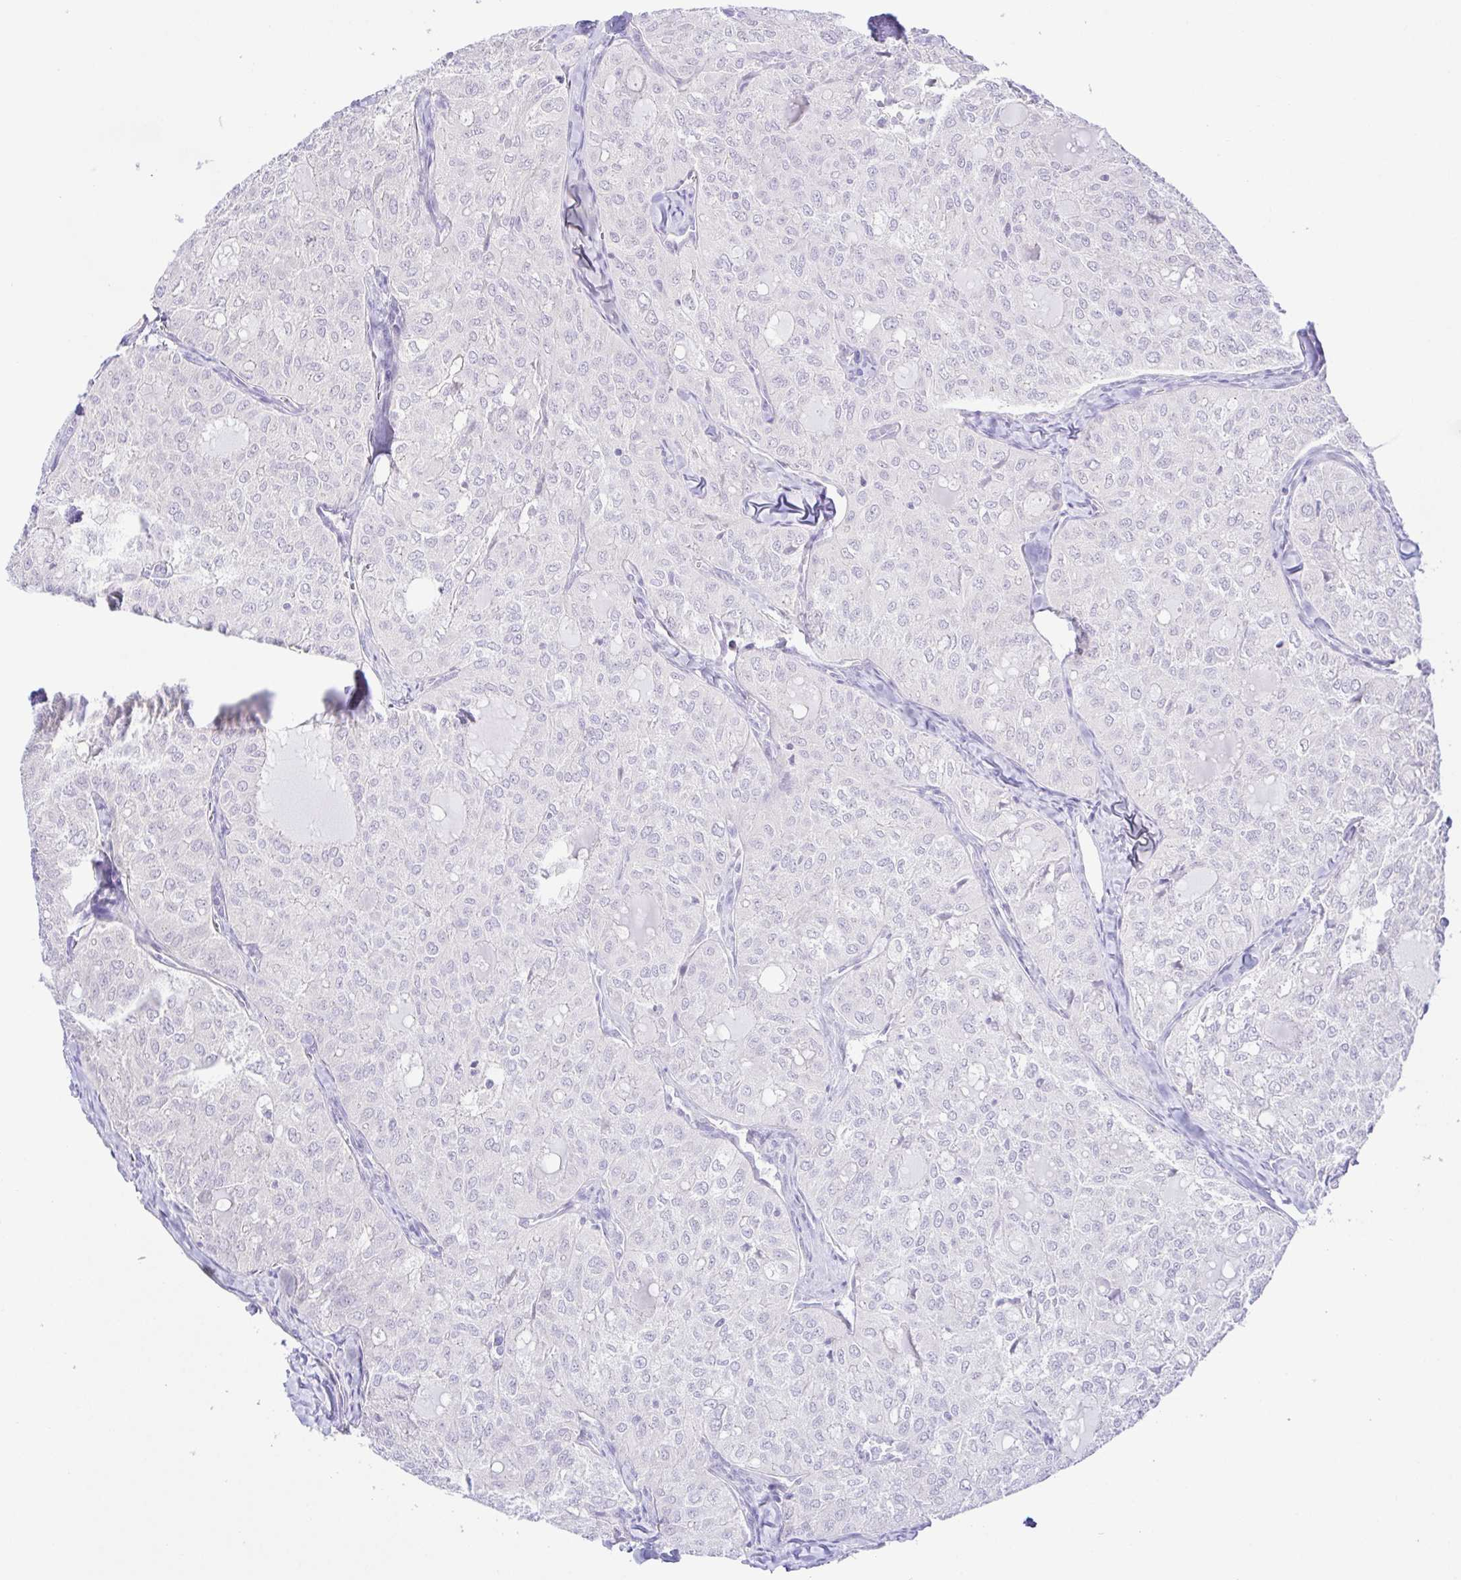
{"staining": {"intensity": "negative", "quantity": "none", "location": "none"}, "tissue": "thyroid cancer", "cell_type": "Tumor cells", "image_type": "cancer", "snomed": [{"axis": "morphology", "description": "Follicular adenoma carcinoma, NOS"}, {"axis": "topography", "description": "Thyroid gland"}], "caption": "Tumor cells show no significant staining in thyroid cancer (follicular adenoma carcinoma).", "gene": "KRTDAP", "patient": {"sex": "male", "age": 75}}